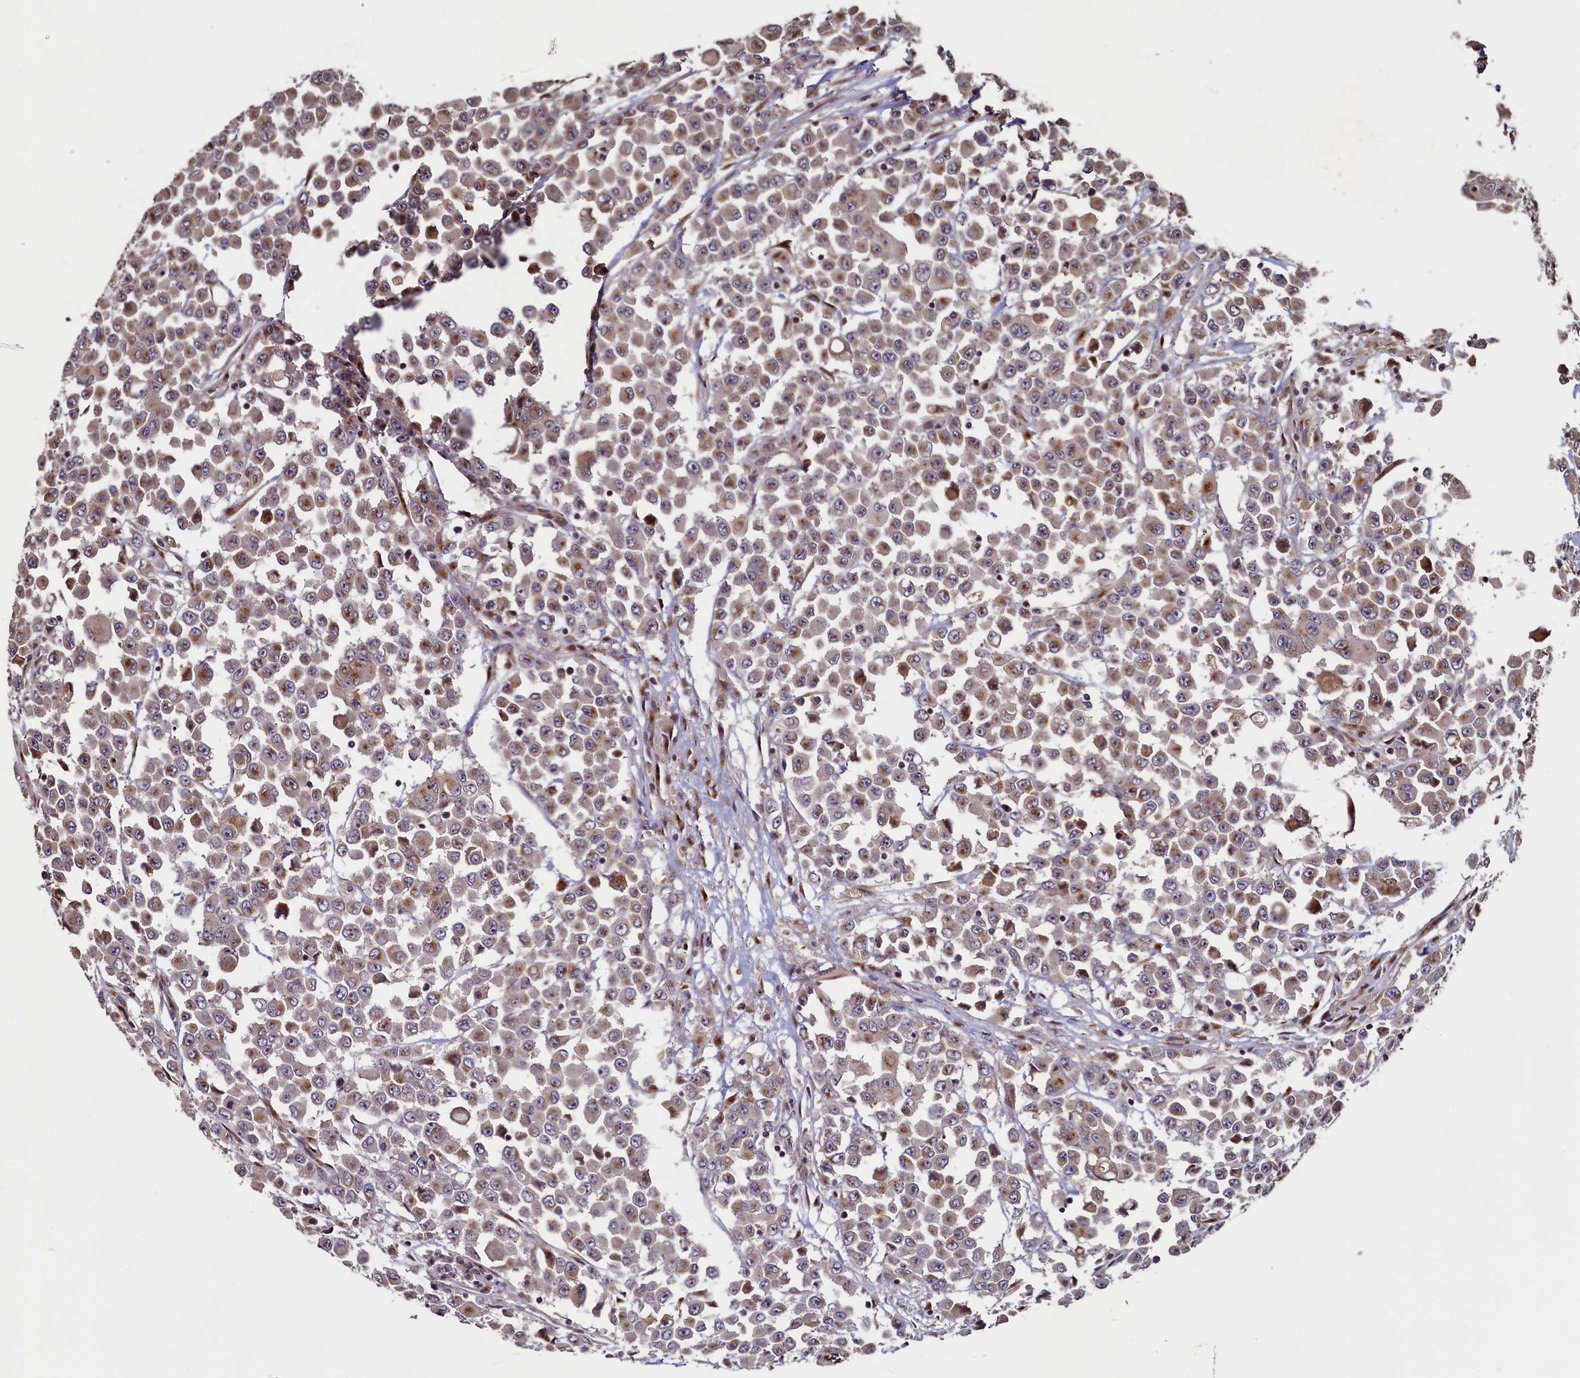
{"staining": {"intensity": "moderate", "quantity": ">75%", "location": "cytoplasmic/membranous"}, "tissue": "colorectal cancer", "cell_type": "Tumor cells", "image_type": "cancer", "snomed": [{"axis": "morphology", "description": "Adenocarcinoma, NOS"}, {"axis": "topography", "description": "Colon"}], "caption": "A histopathology image of human adenocarcinoma (colorectal) stained for a protein displays moderate cytoplasmic/membranous brown staining in tumor cells.", "gene": "TMEM181", "patient": {"sex": "male", "age": 51}}